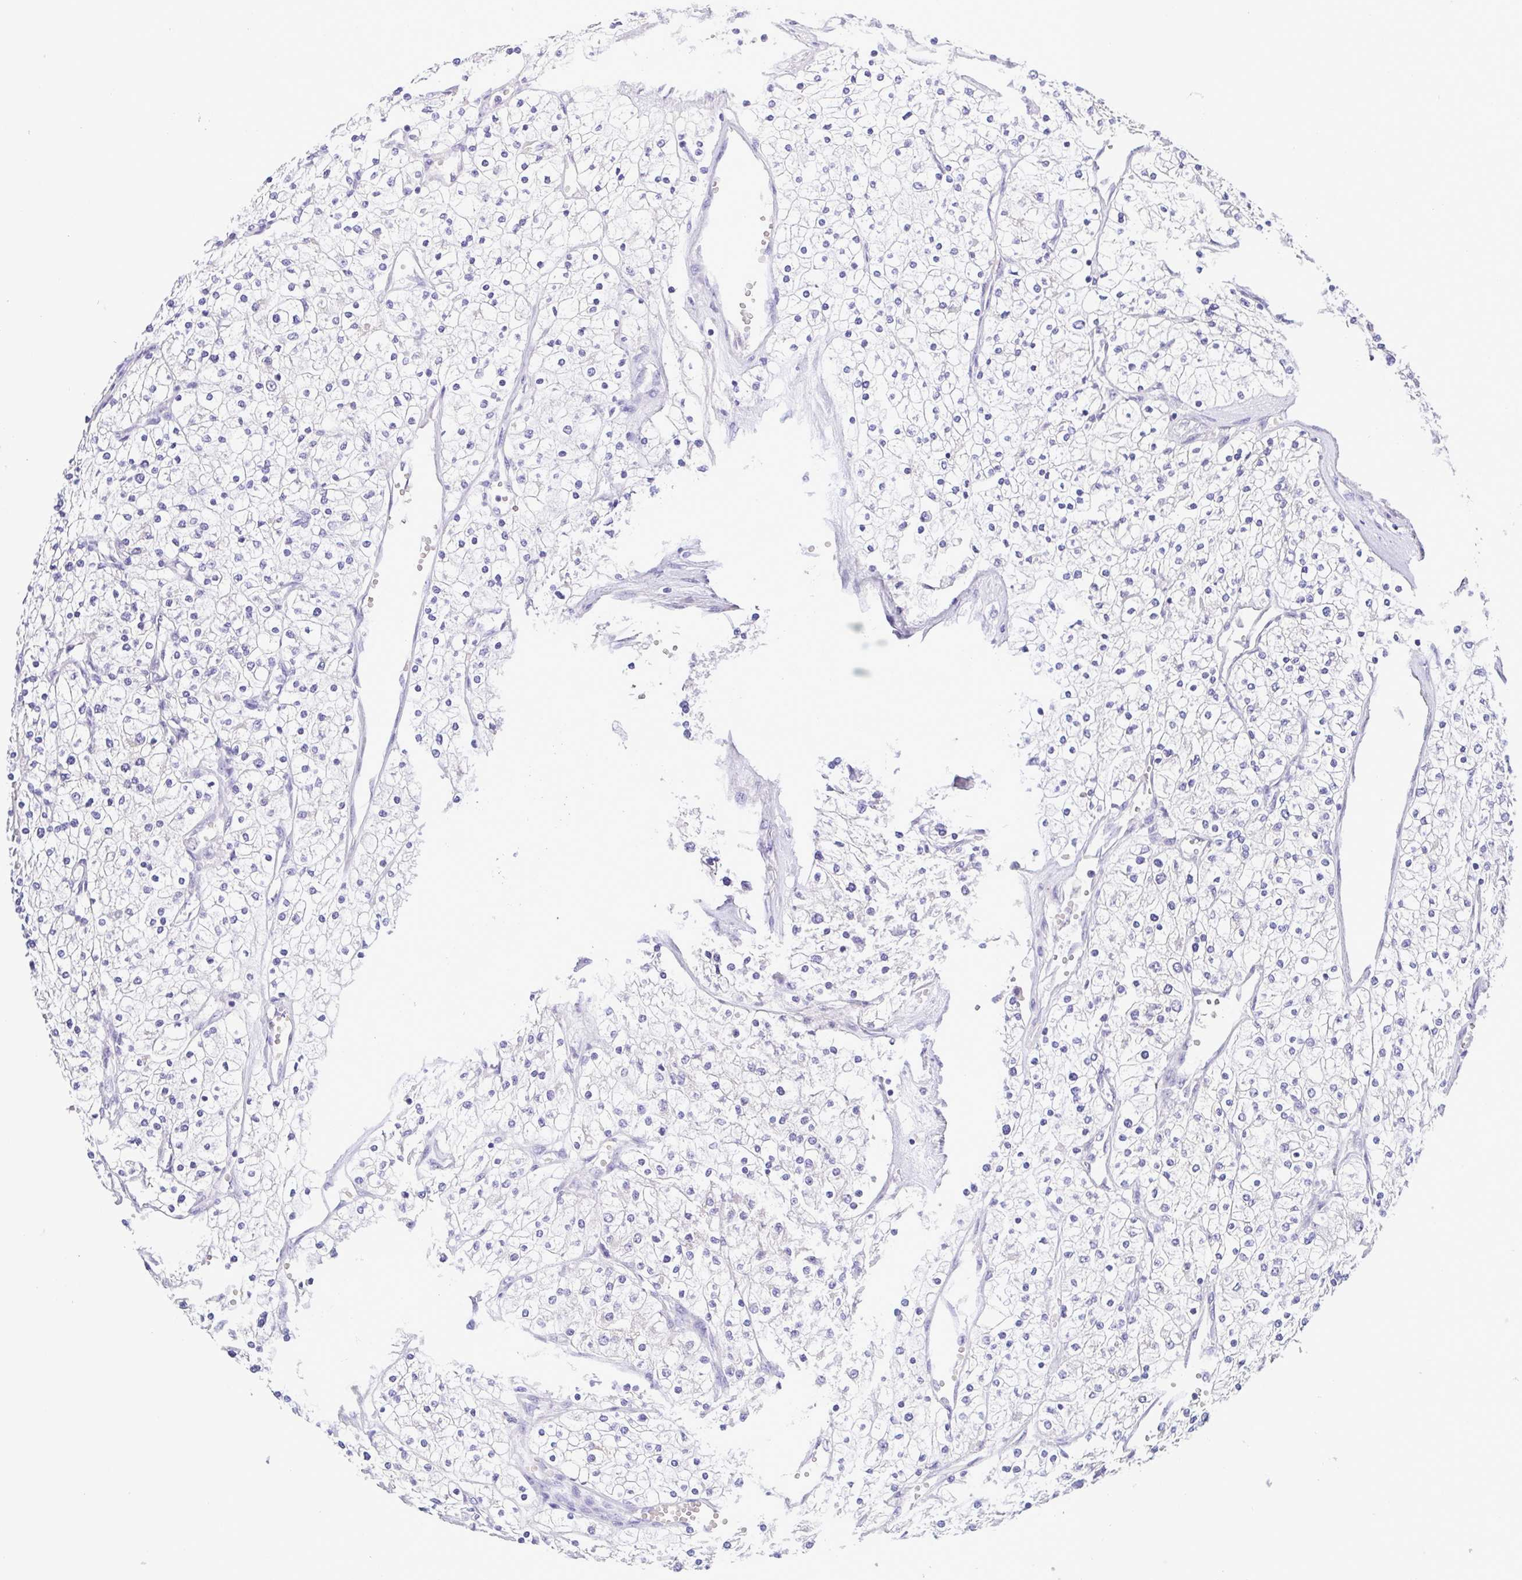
{"staining": {"intensity": "negative", "quantity": "none", "location": "none"}, "tissue": "renal cancer", "cell_type": "Tumor cells", "image_type": "cancer", "snomed": [{"axis": "morphology", "description": "Adenocarcinoma, NOS"}, {"axis": "topography", "description": "Kidney"}], "caption": "Immunohistochemistry histopathology image of neoplastic tissue: human renal cancer (adenocarcinoma) stained with DAB demonstrates no significant protein staining in tumor cells.", "gene": "TIPIN", "patient": {"sex": "male", "age": 80}}